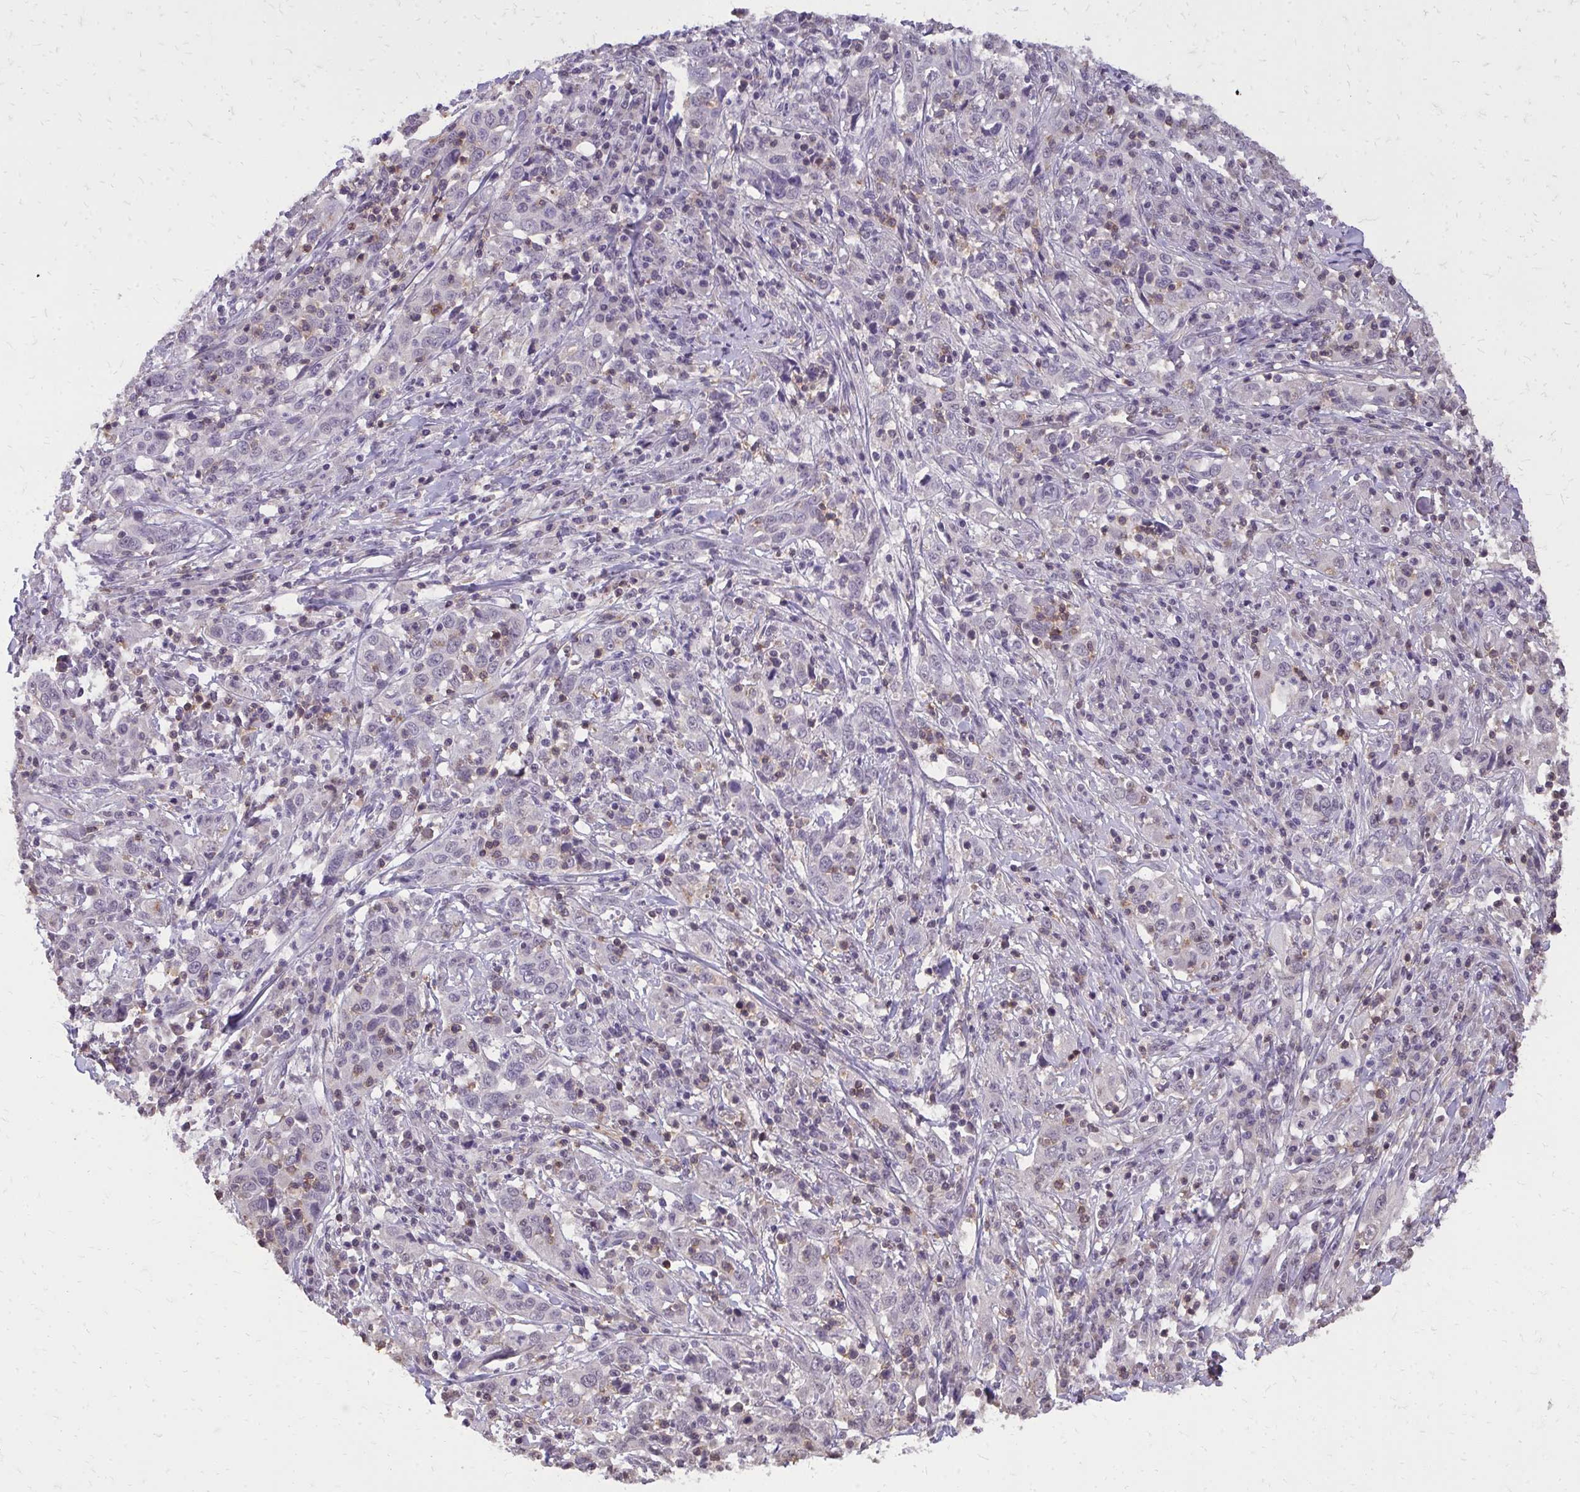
{"staining": {"intensity": "negative", "quantity": "none", "location": "none"}, "tissue": "cervical cancer", "cell_type": "Tumor cells", "image_type": "cancer", "snomed": [{"axis": "morphology", "description": "Squamous cell carcinoma, NOS"}, {"axis": "topography", "description": "Cervix"}], "caption": "This is an IHC photomicrograph of human cervical cancer. There is no positivity in tumor cells.", "gene": "AKAP5", "patient": {"sex": "female", "age": 46}}